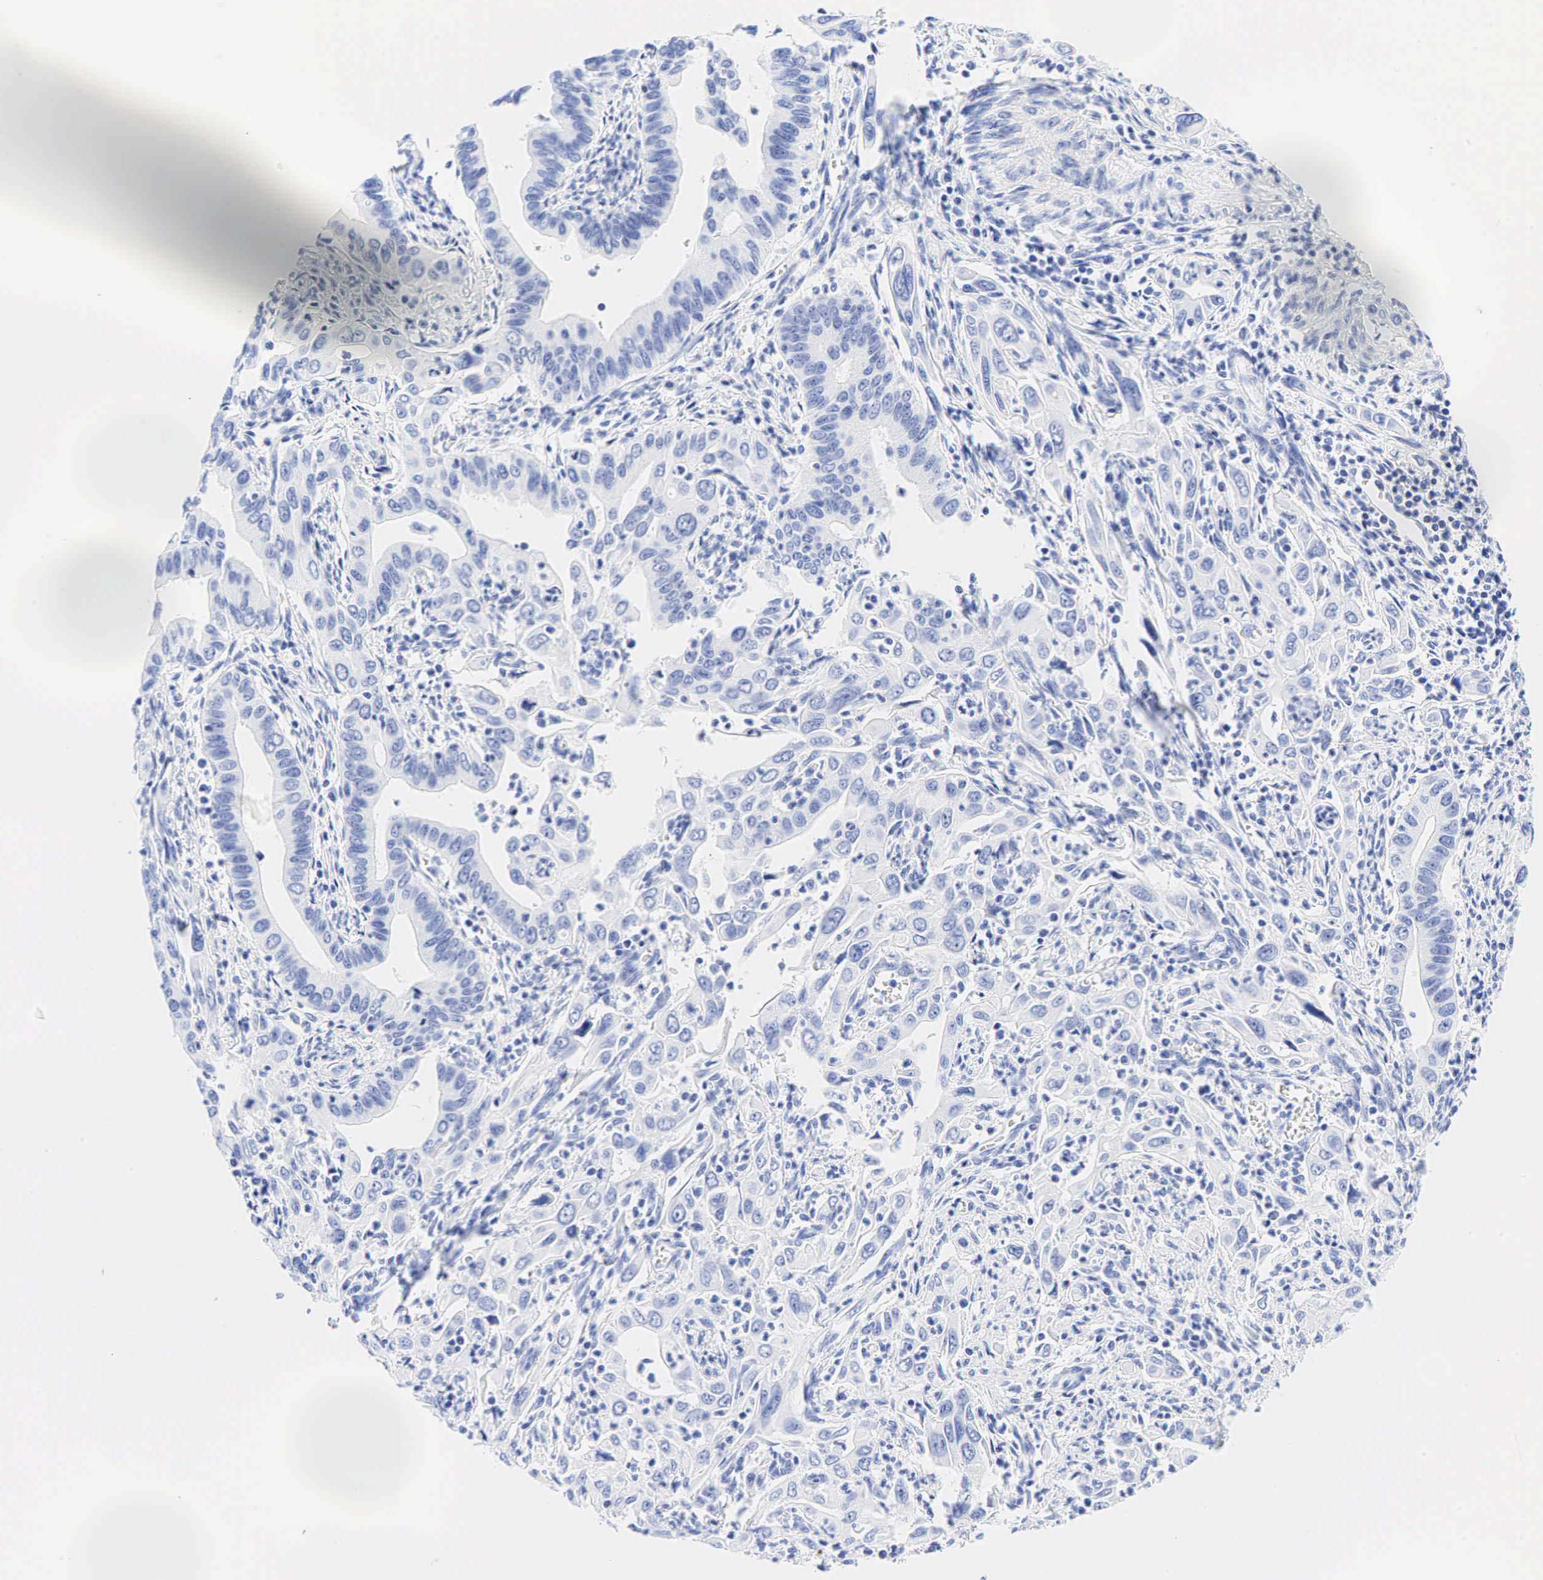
{"staining": {"intensity": "negative", "quantity": "none", "location": "none"}, "tissue": "cervical cancer", "cell_type": "Tumor cells", "image_type": "cancer", "snomed": [{"axis": "morphology", "description": "Normal tissue, NOS"}, {"axis": "morphology", "description": "Adenocarcinoma, NOS"}, {"axis": "topography", "description": "Cervix"}], "caption": "This is a image of immunohistochemistry (IHC) staining of cervical adenocarcinoma, which shows no positivity in tumor cells.", "gene": "CHGA", "patient": {"sex": "female", "age": 34}}